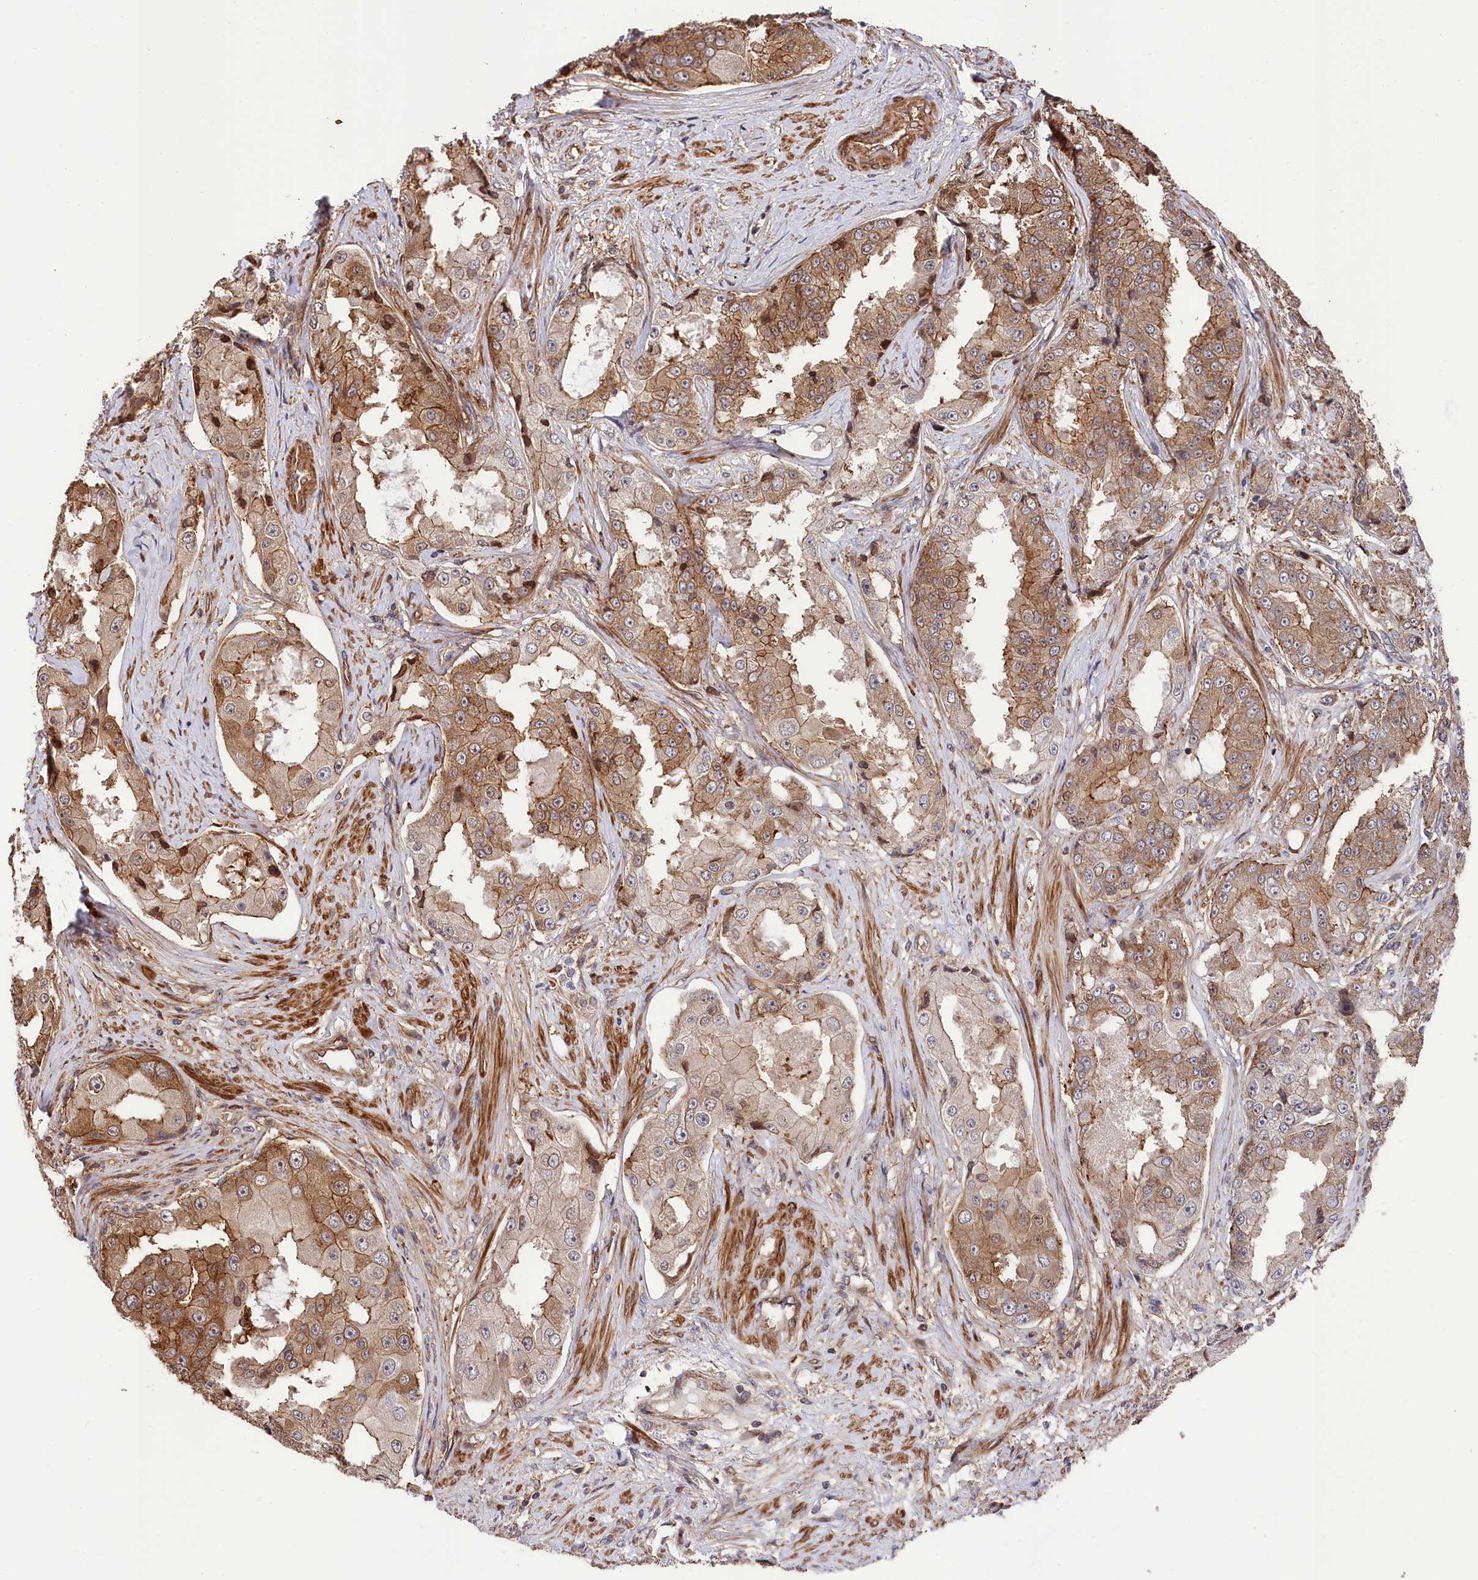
{"staining": {"intensity": "moderate", "quantity": ">75%", "location": "cytoplasmic/membranous"}, "tissue": "prostate cancer", "cell_type": "Tumor cells", "image_type": "cancer", "snomed": [{"axis": "morphology", "description": "Adenocarcinoma, High grade"}, {"axis": "topography", "description": "Prostate"}], "caption": "Immunohistochemical staining of human prostate cancer (high-grade adenocarcinoma) reveals medium levels of moderate cytoplasmic/membranous staining in about >75% of tumor cells.", "gene": "TNKS1BP1", "patient": {"sex": "male", "age": 73}}